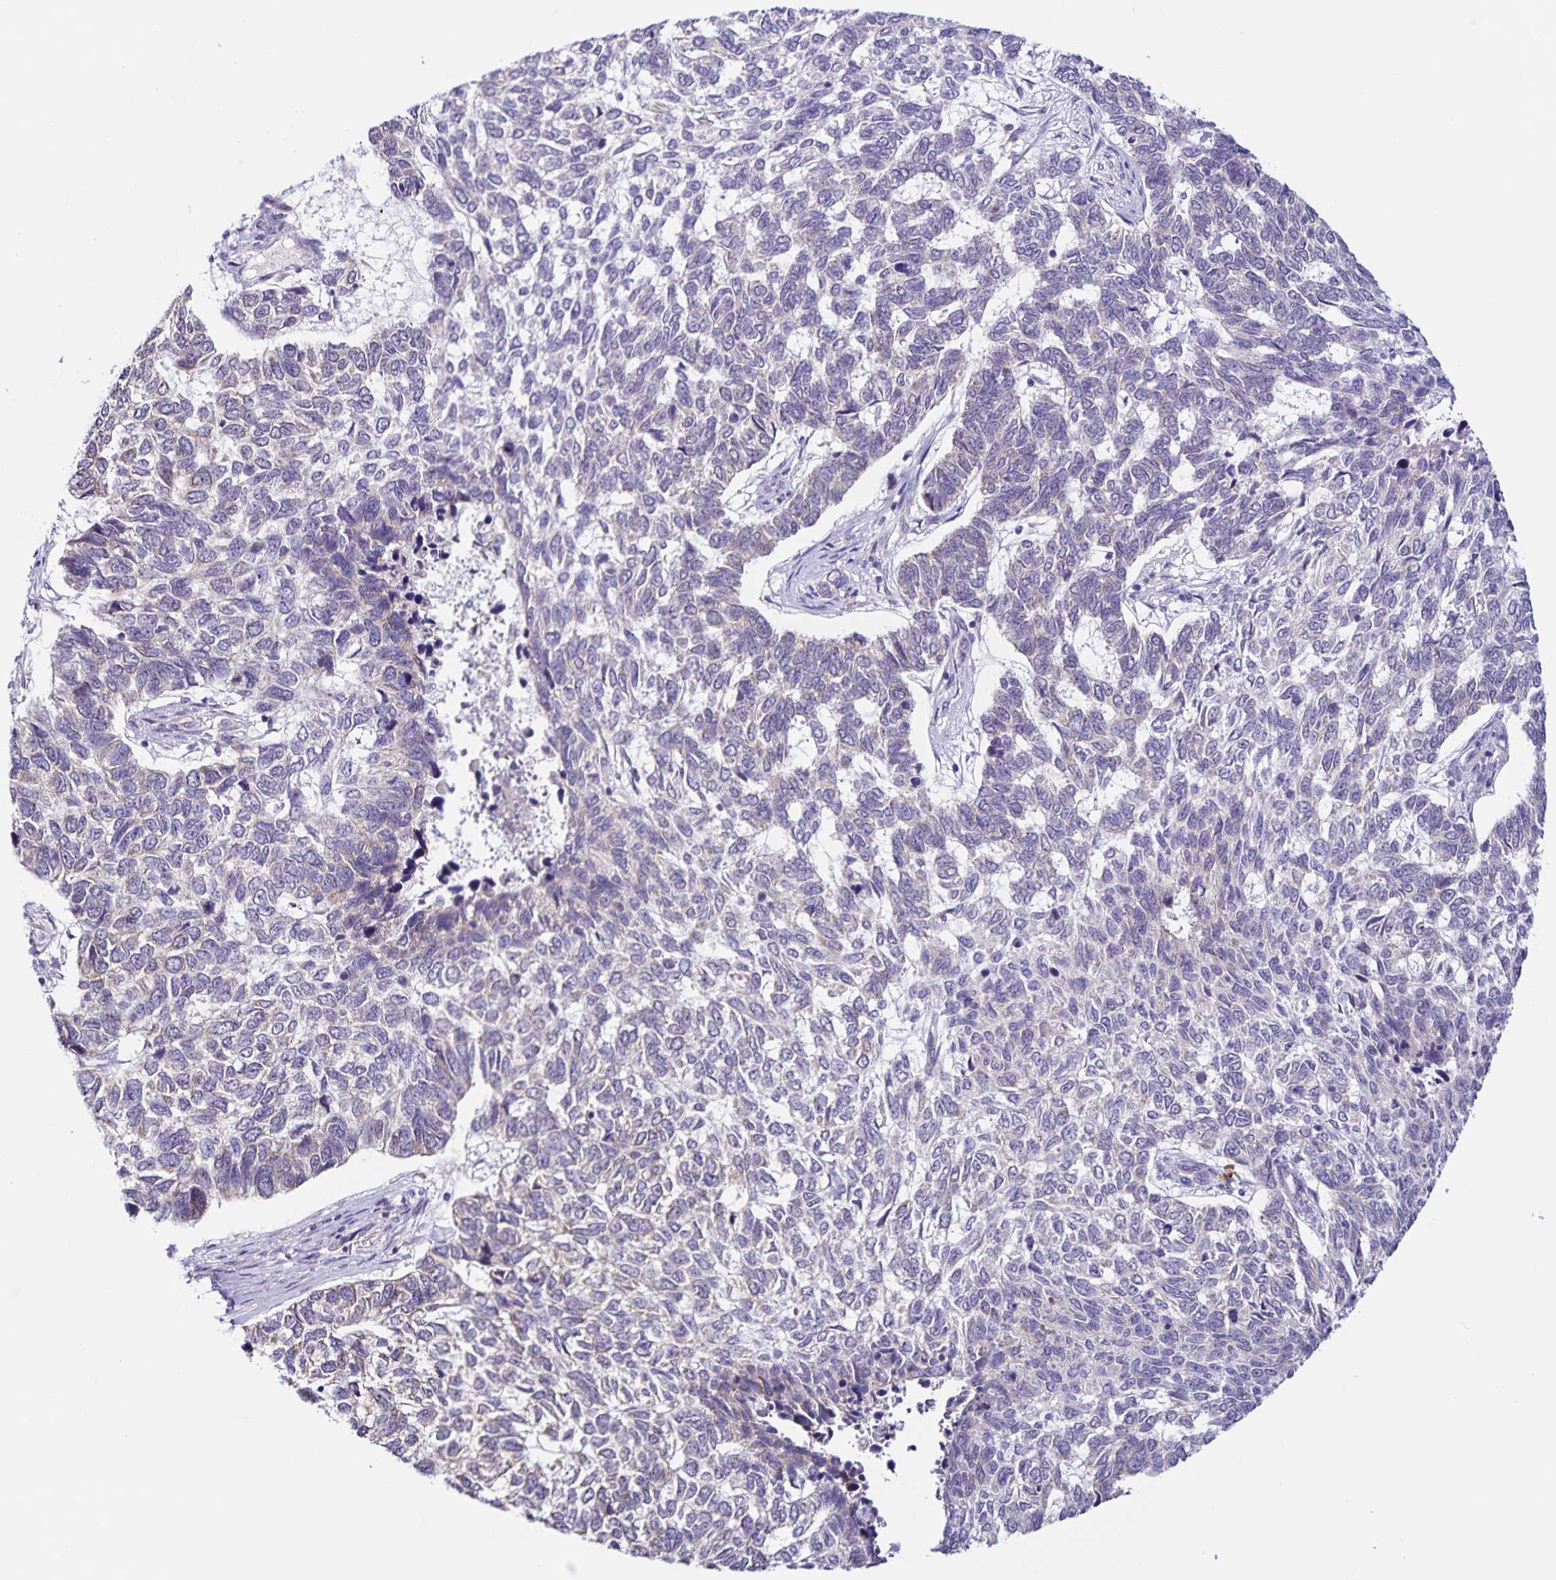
{"staining": {"intensity": "negative", "quantity": "none", "location": "none"}, "tissue": "skin cancer", "cell_type": "Tumor cells", "image_type": "cancer", "snomed": [{"axis": "morphology", "description": "Basal cell carcinoma"}, {"axis": "topography", "description": "Skin"}], "caption": "Tumor cells are negative for brown protein staining in skin cancer.", "gene": "STPG4", "patient": {"sex": "female", "age": 65}}